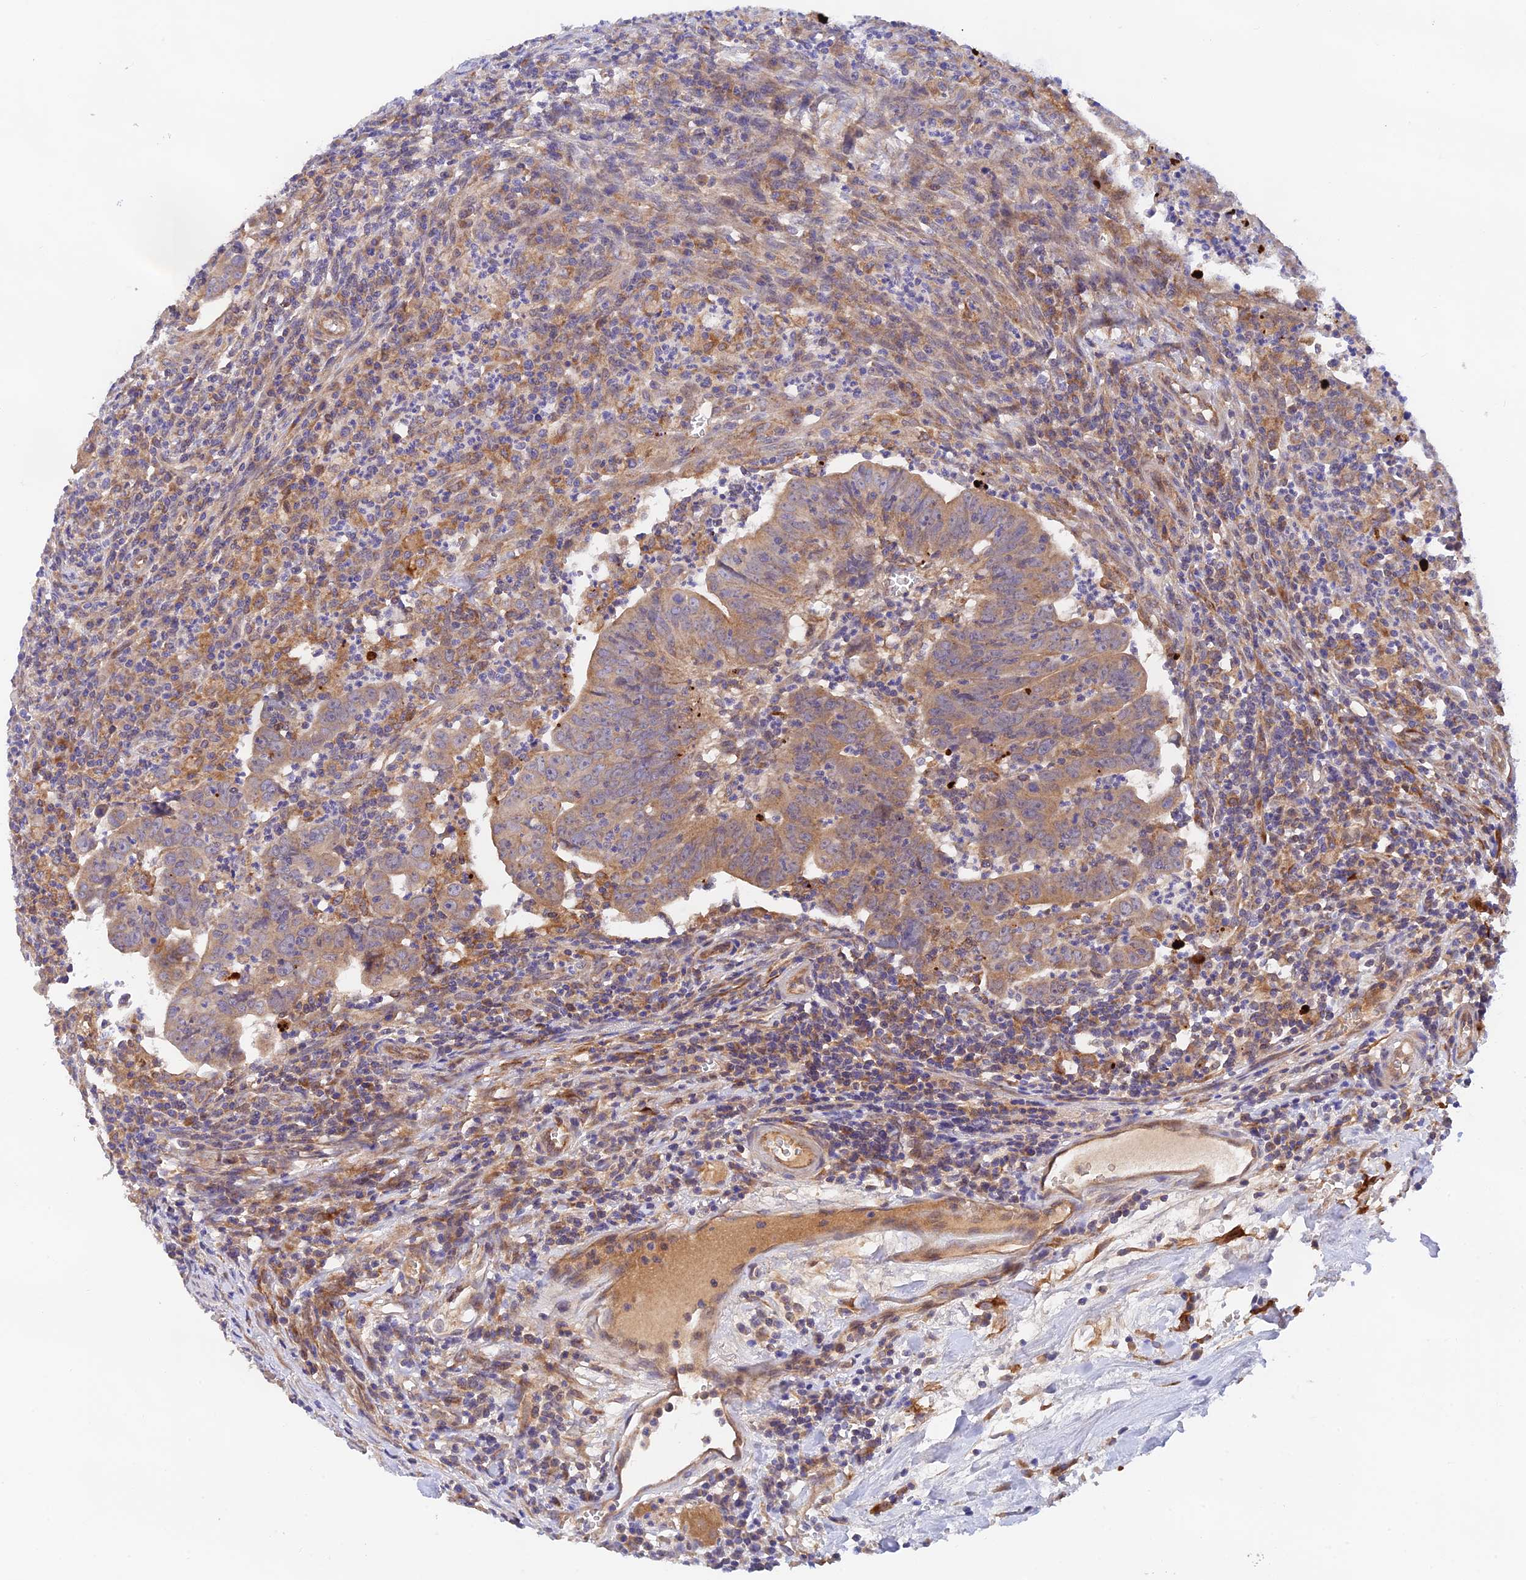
{"staining": {"intensity": "moderate", "quantity": ">75%", "location": "cytoplasmic/membranous"}, "tissue": "colorectal cancer", "cell_type": "Tumor cells", "image_type": "cancer", "snomed": [{"axis": "morphology", "description": "Adenocarcinoma, NOS"}, {"axis": "topography", "description": "Rectum"}], "caption": "Immunohistochemical staining of human adenocarcinoma (colorectal) demonstrates medium levels of moderate cytoplasmic/membranous staining in about >75% of tumor cells. Immunohistochemistry (ihc) stains the protein in brown and the nuclei are stained blue.", "gene": "RANBP6", "patient": {"sex": "male", "age": 69}}